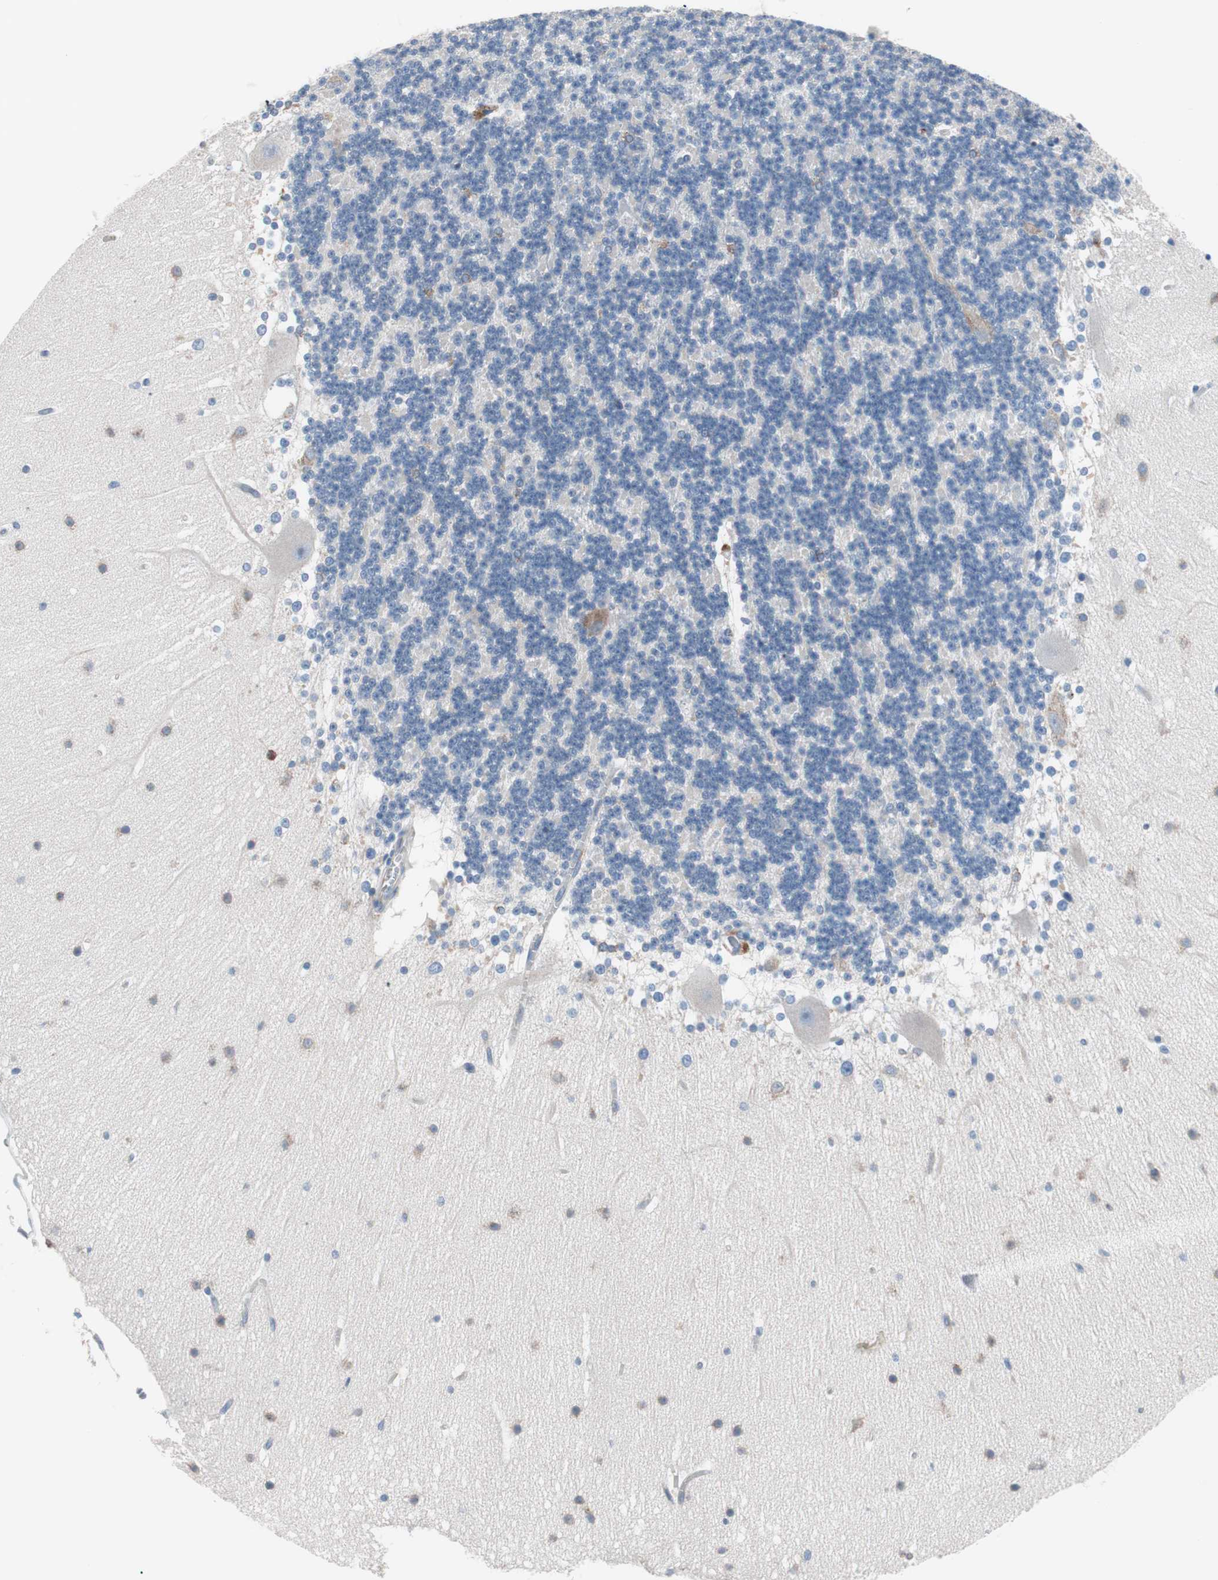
{"staining": {"intensity": "moderate", "quantity": "<25%", "location": "cytoplasmic/membranous"}, "tissue": "cerebellum", "cell_type": "Cells in granular layer", "image_type": "normal", "snomed": [{"axis": "morphology", "description": "Normal tissue, NOS"}, {"axis": "topography", "description": "Cerebellum"}], "caption": "The photomicrograph exhibits staining of normal cerebellum, revealing moderate cytoplasmic/membranous protein staining (brown color) within cells in granular layer.", "gene": "SLC27A4", "patient": {"sex": "female", "age": 19}}